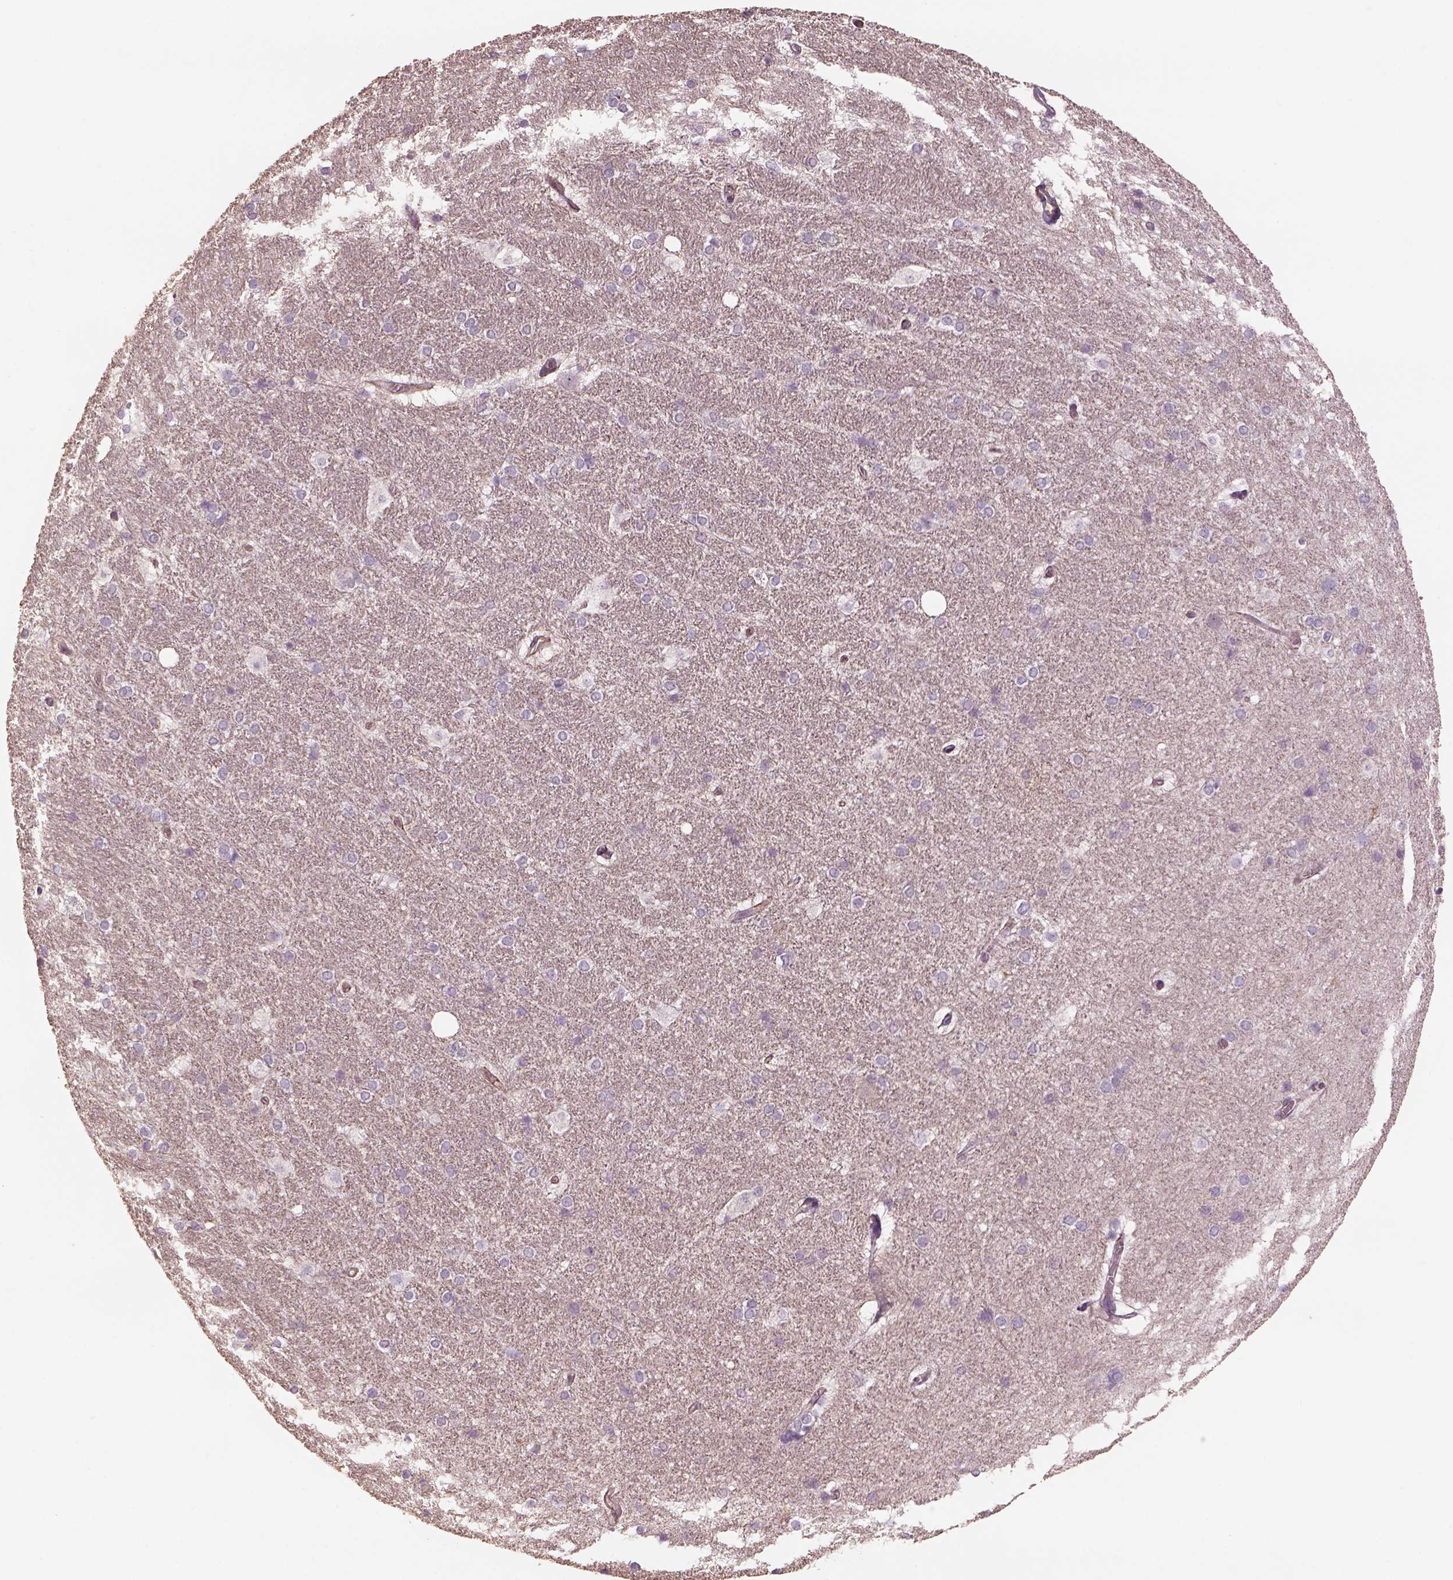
{"staining": {"intensity": "negative", "quantity": "none", "location": "none"}, "tissue": "hippocampus", "cell_type": "Glial cells", "image_type": "normal", "snomed": [{"axis": "morphology", "description": "Normal tissue, NOS"}, {"axis": "topography", "description": "Cerebral cortex"}, {"axis": "topography", "description": "Hippocampus"}], "caption": "Benign hippocampus was stained to show a protein in brown. There is no significant staining in glial cells. (DAB (3,3'-diaminobenzidine) immunohistochemistry (IHC), high magnification).", "gene": "LIN7A", "patient": {"sex": "female", "age": 19}}